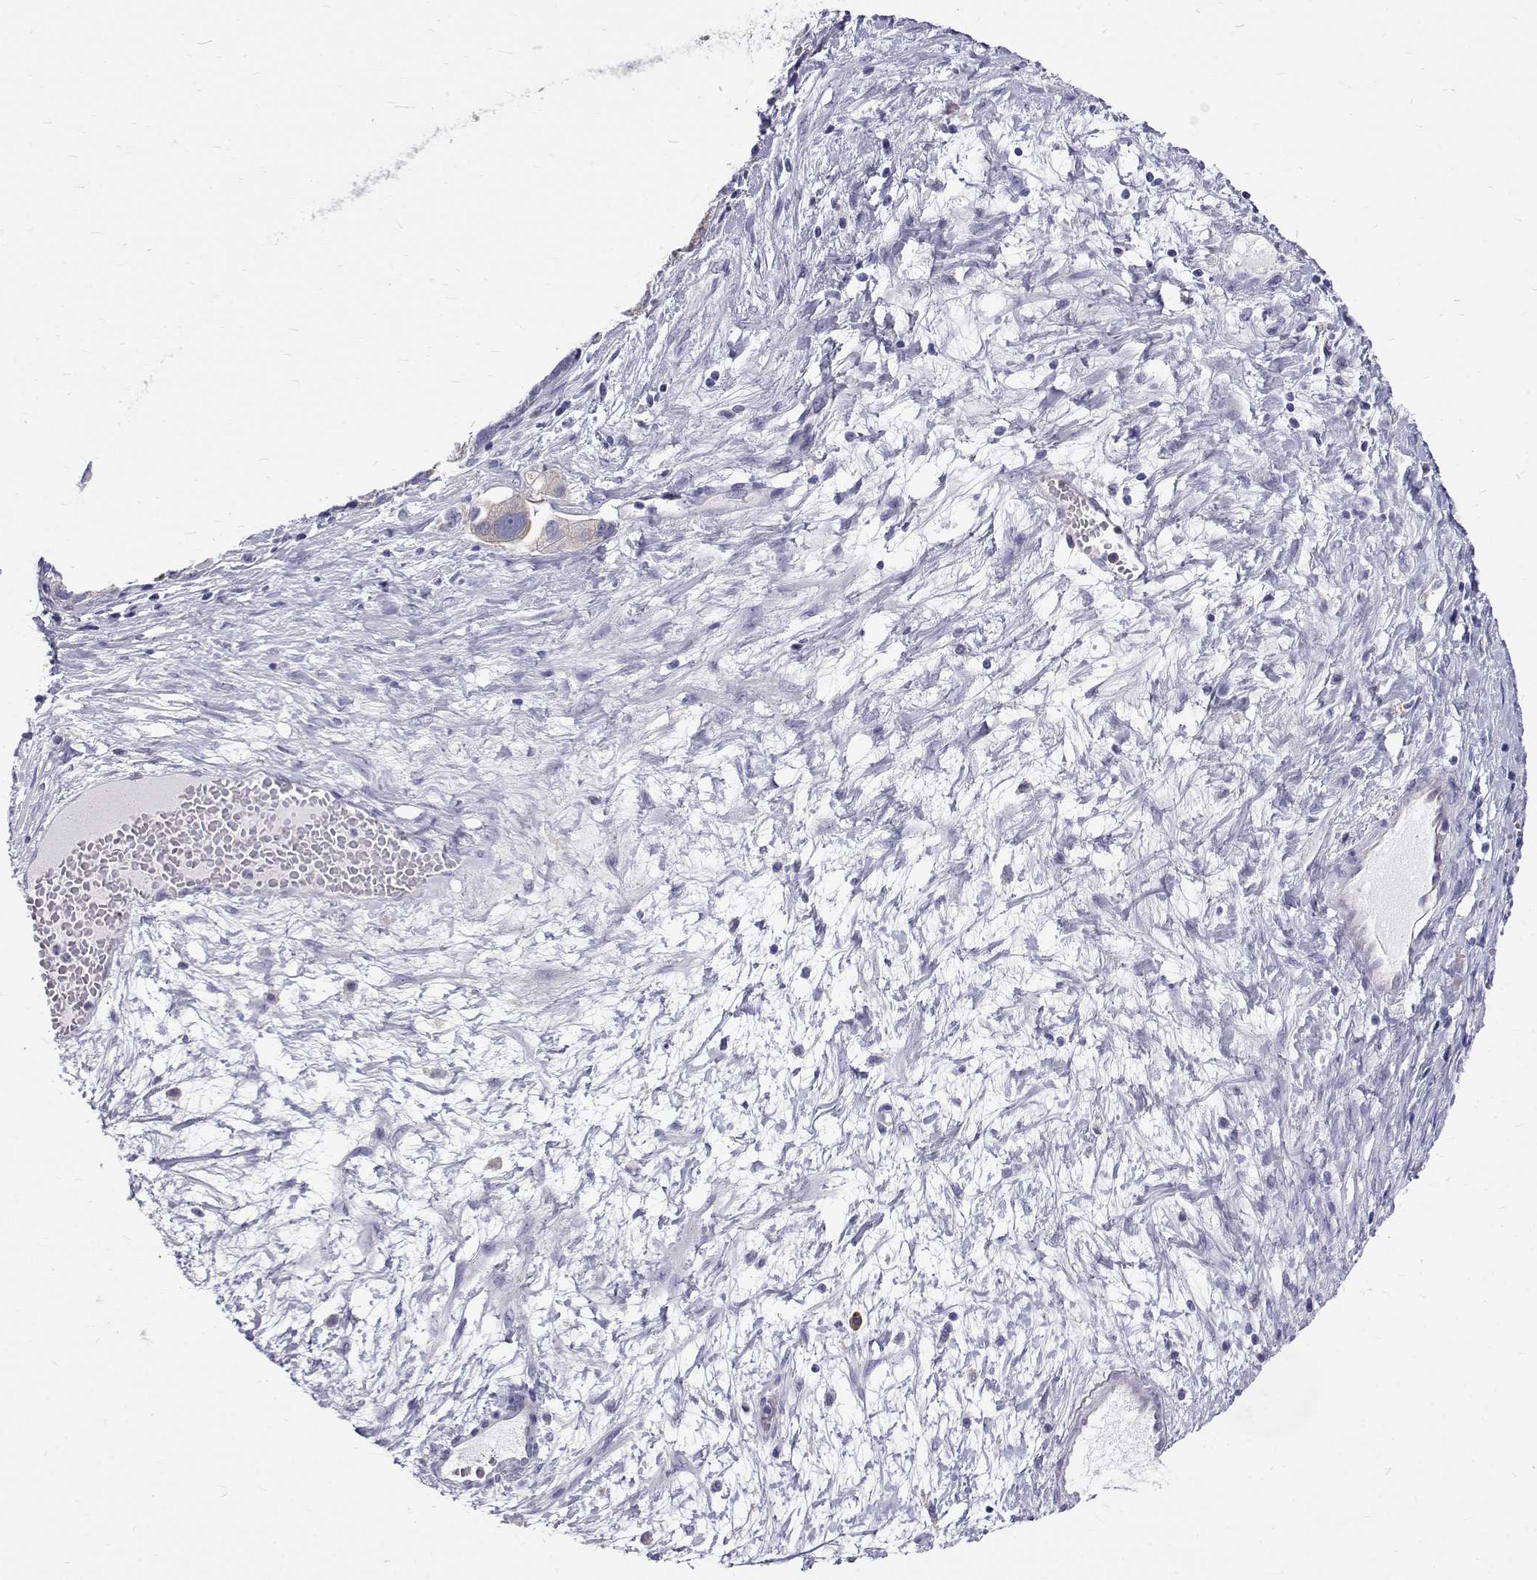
{"staining": {"intensity": "negative", "quantity": "none", "location": "none"}, "tissue": "ovarian cancer", "cell_type": "Tumor cells", "image_type": "cancer", "snomed": [{"axis": "morphology", "description": "Cystadenocarcinoma, serous, NOS"}, {"axis": "topography", "description": "Ovary"}], "caption": "This micrograph is of ovarian cancer (serous cystadenocarcinoma) stained with IHC to label a protein in brown with the nuclei are counter-stained blue. There is no staining in tumor cells.", "gene": "IGSF1", "patient": {"sex": "female", "age": 54}}